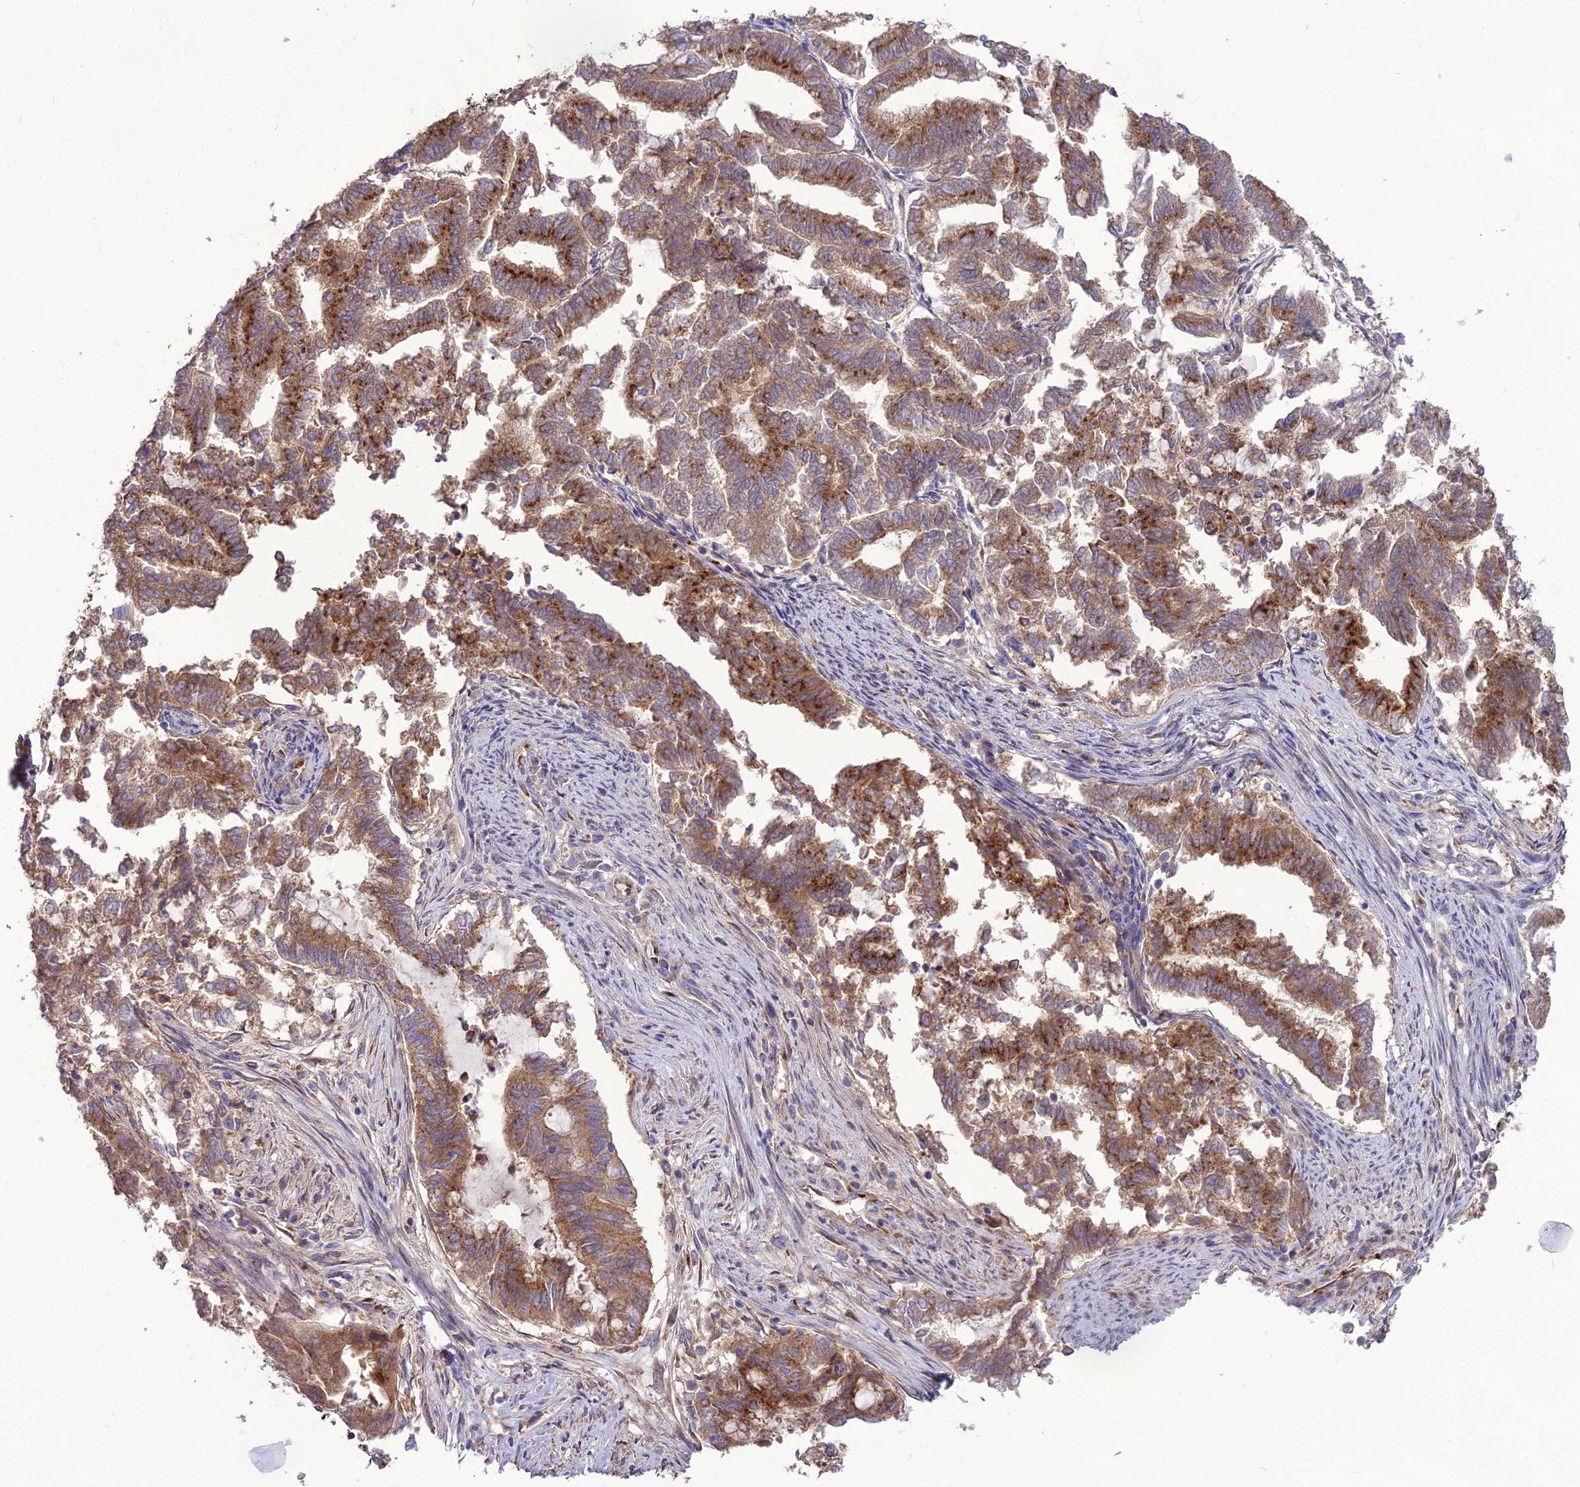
{"staining": {"intensity": "strong", "quantity": "25%-75%", "location": "cytoplasmic/membranous"}, "tissue": "endometrial cancer", "cell_type": "Tumor cells", "image_type": "cancer", "snomed": [{"axis": "morphology", "description": "Adenocarcinoma, NOS"}, {"axis": "topography", "description": "Endometrium"}], "caption": "The histopathology image demonstrates immunohistochemical staining of endometrial cancer (adenocarcinoma). There is strong cytoplasmic/membranous staining is identified in about 25%-75% of tumor cells.", "gene": "SPRYD7", "patient": {"sex": "female", "age": 79}}